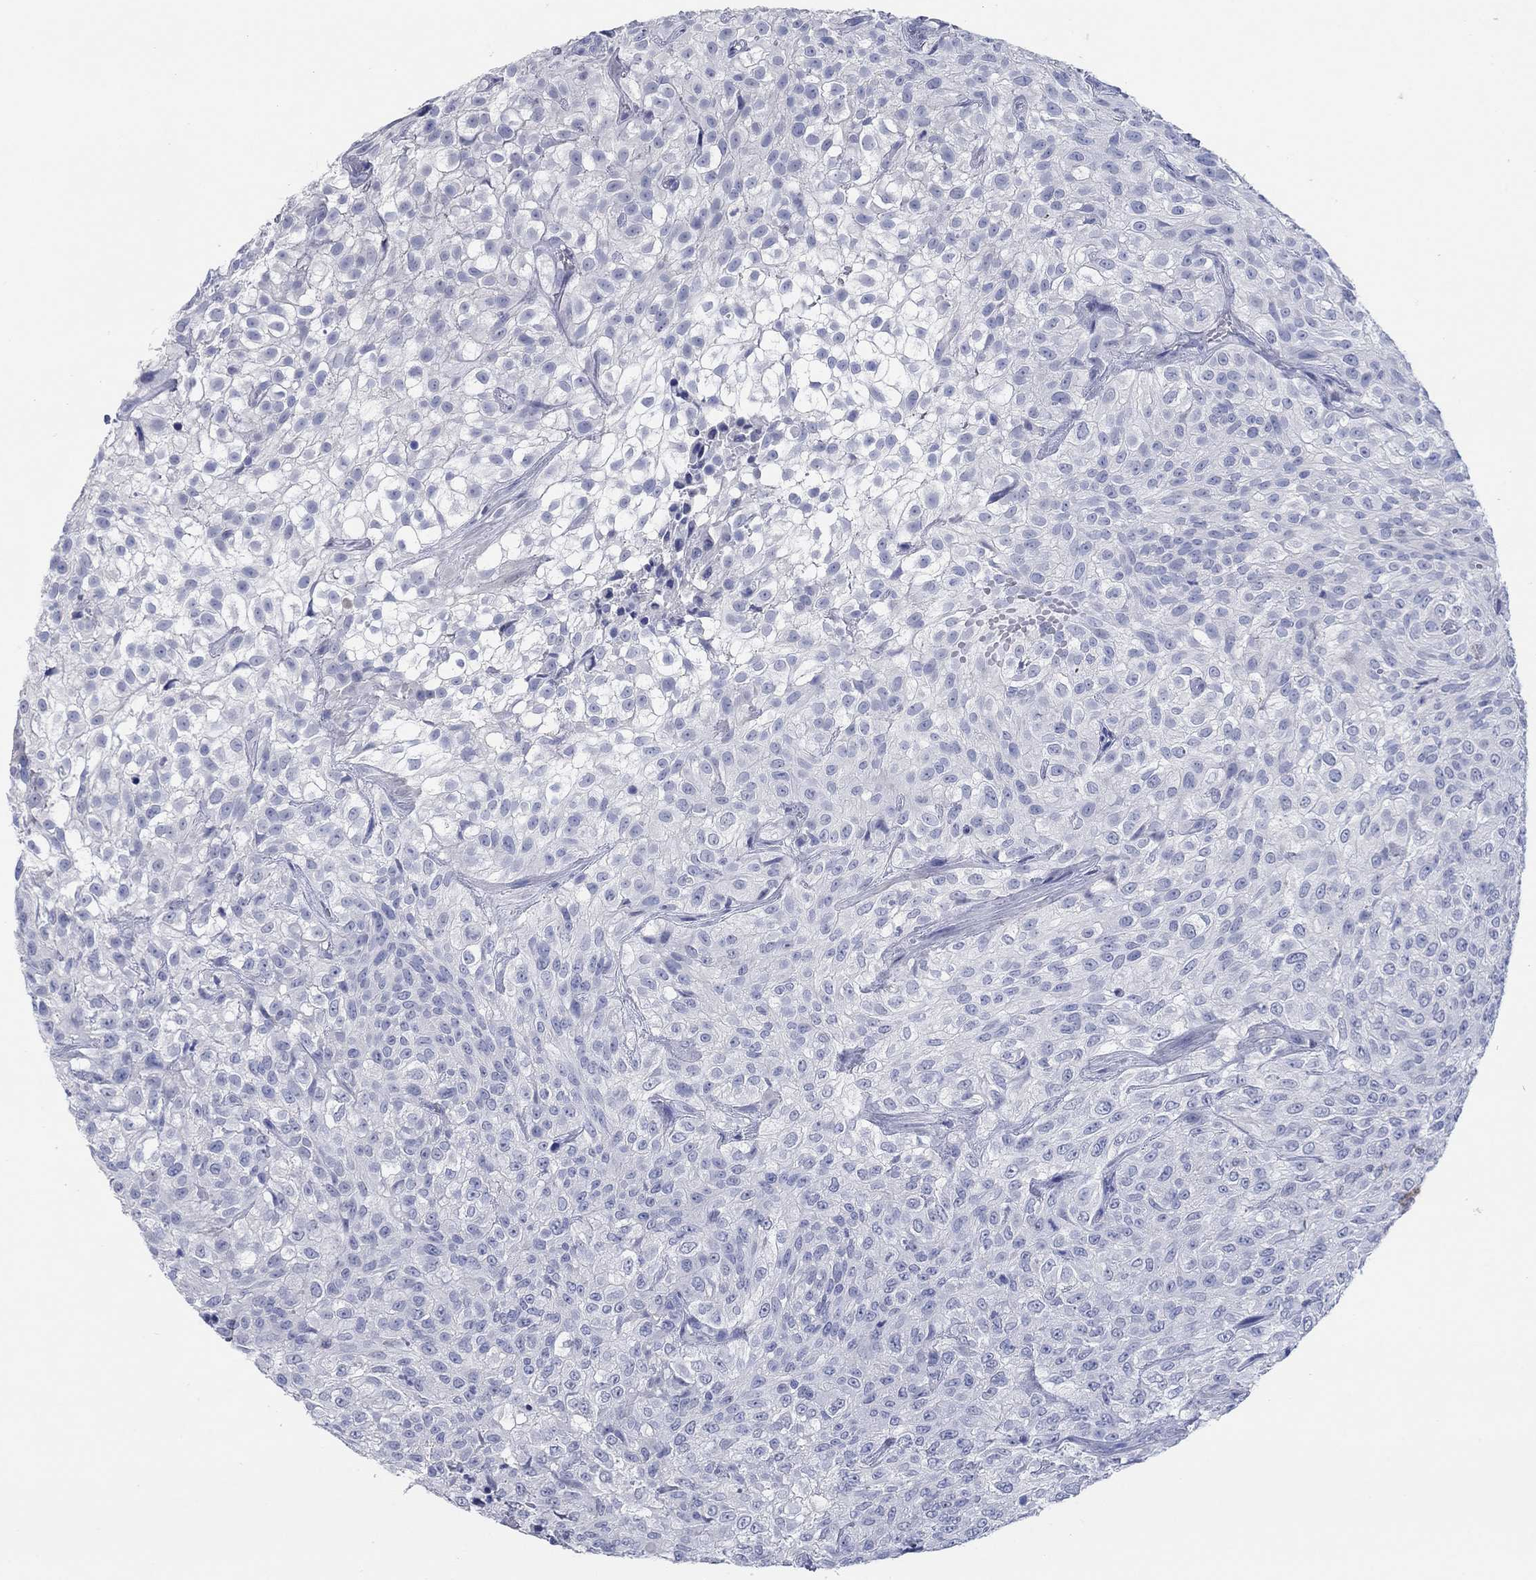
{"staining": {"intensity": "negative", "quantity": "none", "location": "none"}, "tissue": "urothelial cancer", "cell_type": "Tumor cells", "image_type": "cancer", "snomed": [{"axis": "morphology", "description": "Urothelial carcinoma, High grade"}, {"axis": "topography", "description": "Urinary bladder"}], "caption": "Tumor cells are negative for protein expression in human urothelial cancer.", "gene": "POU5F1", "patient": {"sex": "male", "age": 56}}